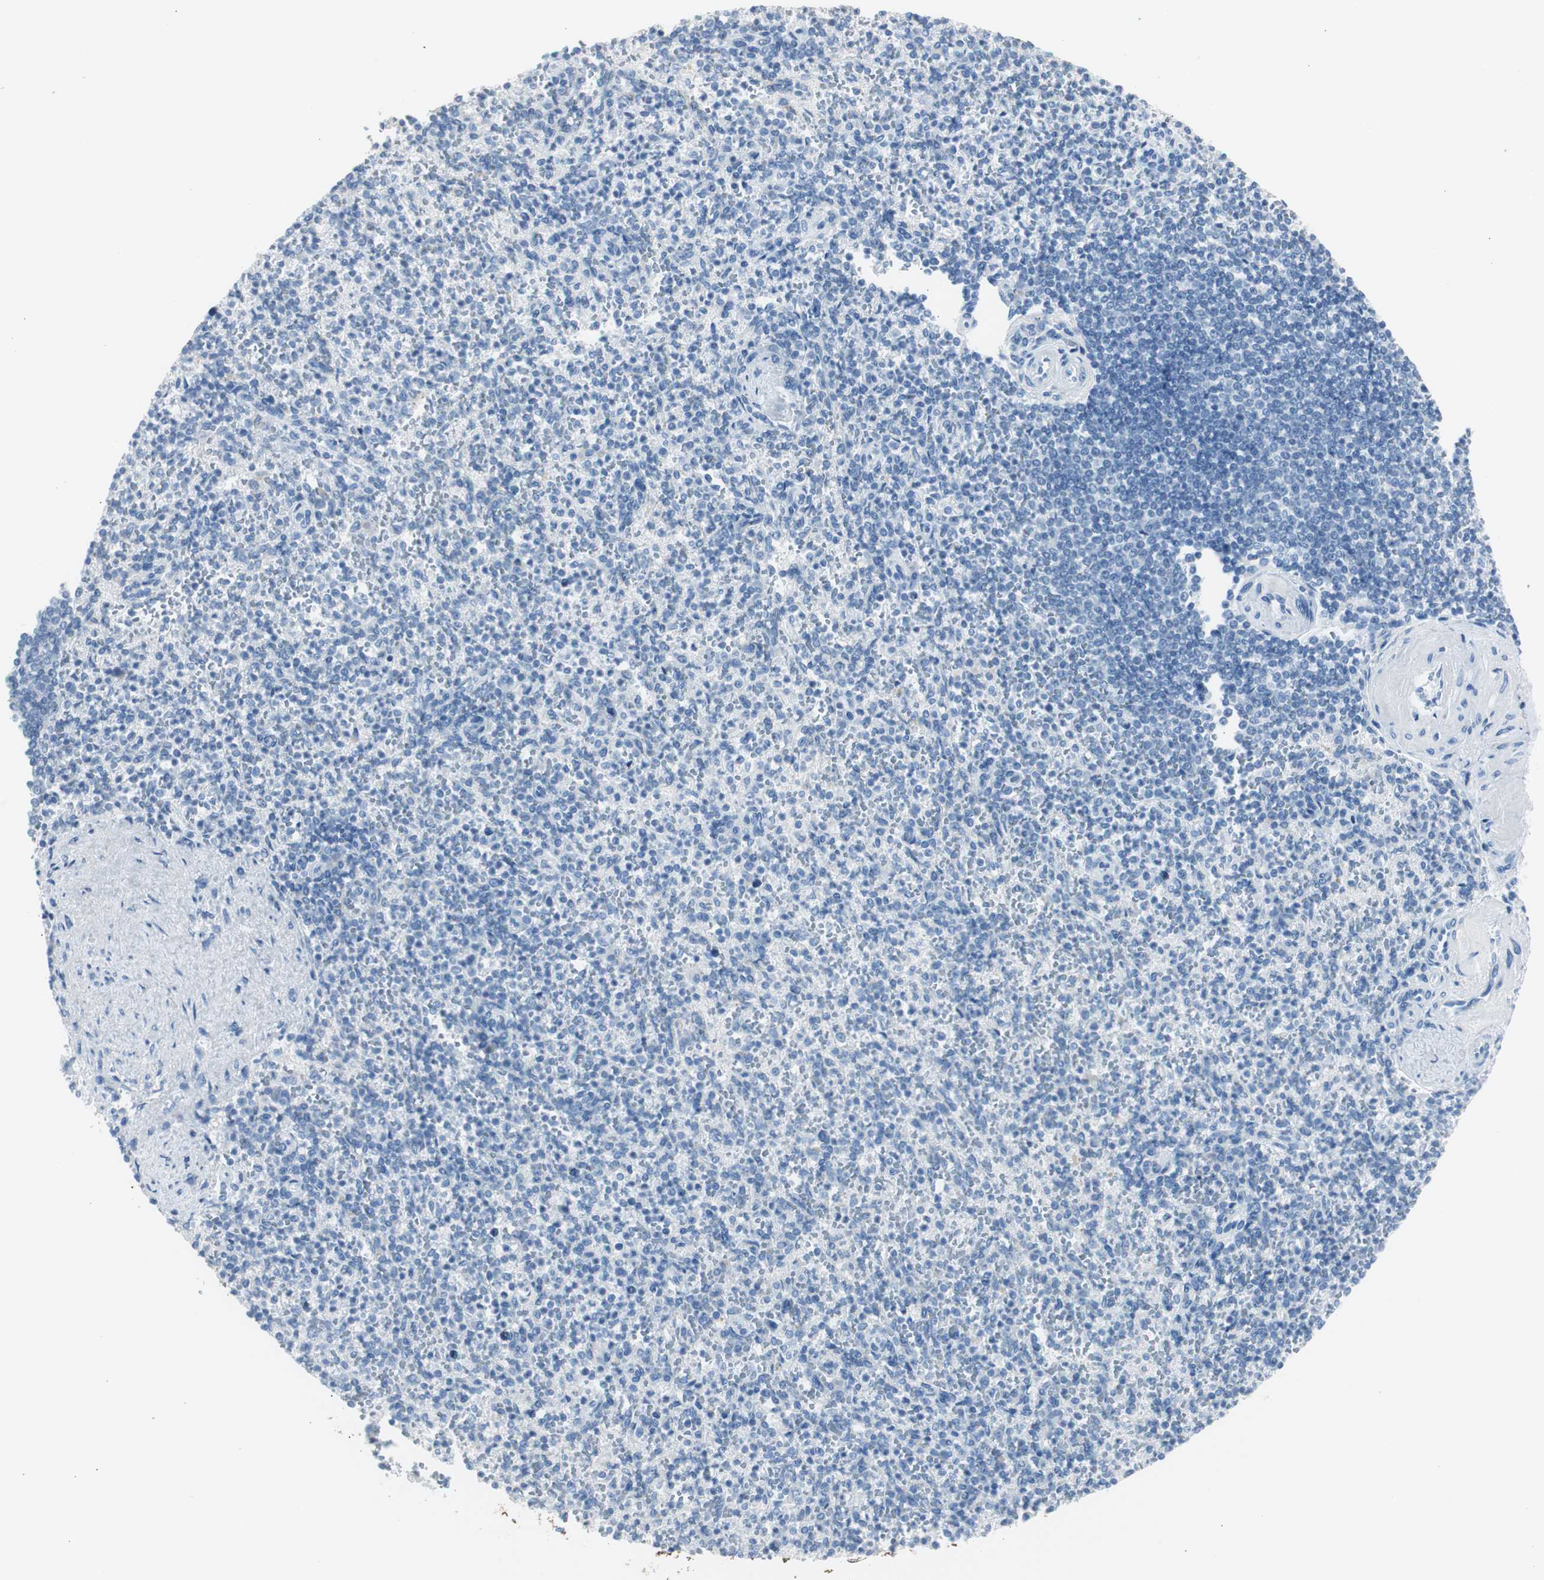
{"staining": {"intensity": "negative", "quantity": "none", "location": "none"}, "tissue": "spleen", "cell_type": "Cells in red pulp", "image_type": "normal", "snomed": [{"axis": "morphology", "description": "Normal tissue, NOS"}, {"axis": "topography", "description": "Spleen"}], "caption": "A photomicrograph of spleen stained for a protein demonstrates no brown staining in cells in red pulp. (Immunohistochemistry, brightfield microscopy, high magnification).", "gene": "S100A7A", "patient": {"sex": "female", "age": 74}}